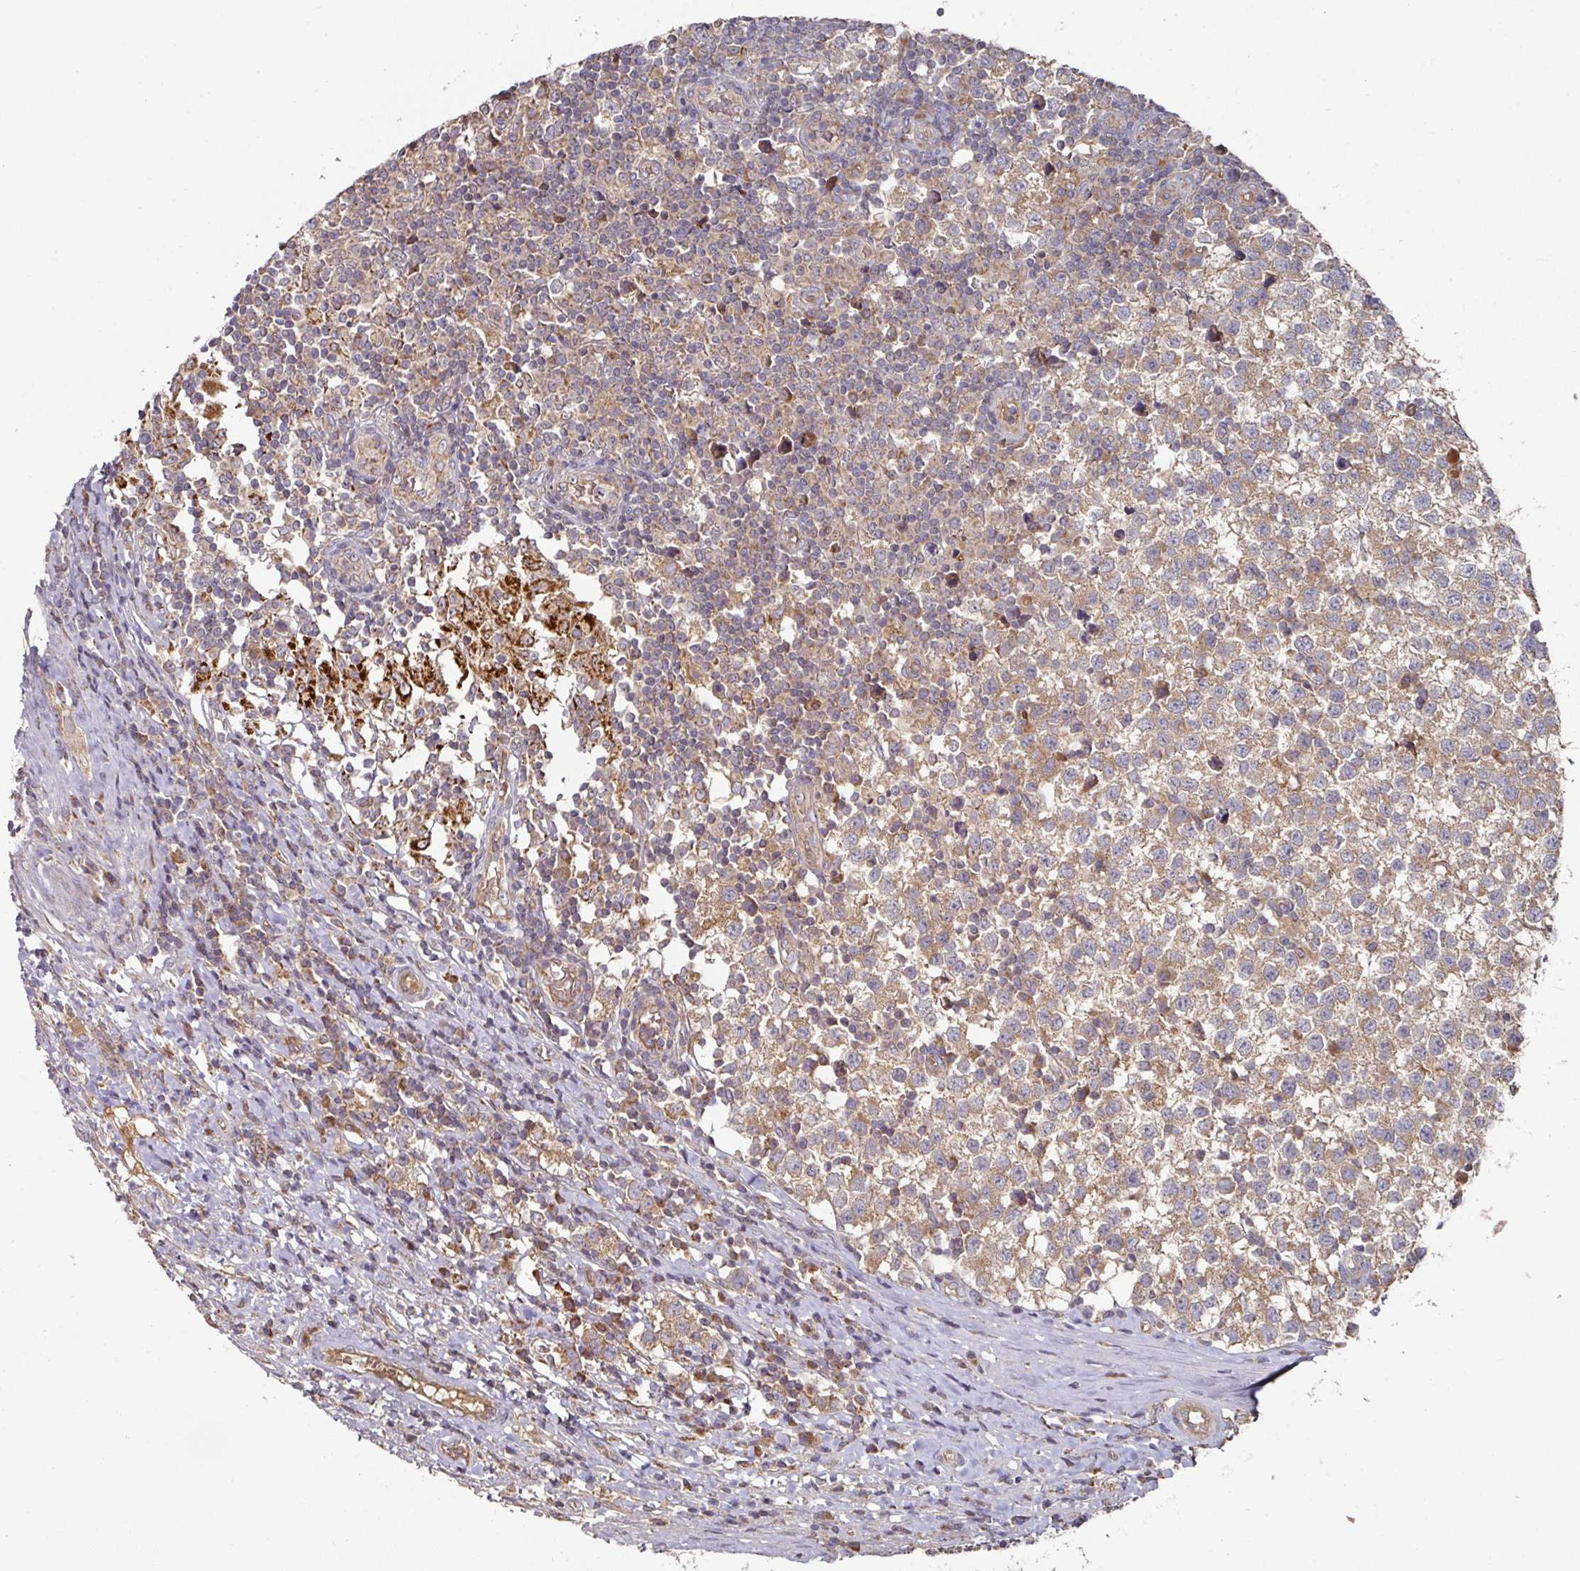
{"staining": {"intensity": "weak", "quantity": ">75%", "location": "cytoplasmic/membranous"}, "tissue": "testis cancer", "cell_type": "Tumor cells", "image_type": "cancer", "snomed": [{"axis": "morphology", "description": "Seminoma, NOS"}, {"axis": "topography", "description": "Testis"}], "caption": "An immunohistochemistry (IHC) histopathology image of tumor tissue is shown. Protein staining in brown highlights weak cytoplasmic/membranous positivity in testis cancer within tumor cells. The protein of interest is stained brown, and the nuclei are stained in blue (DAB (3,3'-diaminobenzidine) IHC with brightfield microscopy, high magnification).", "gene": "DNAJC7", "patient": {"sex": "male", "age": 34}}